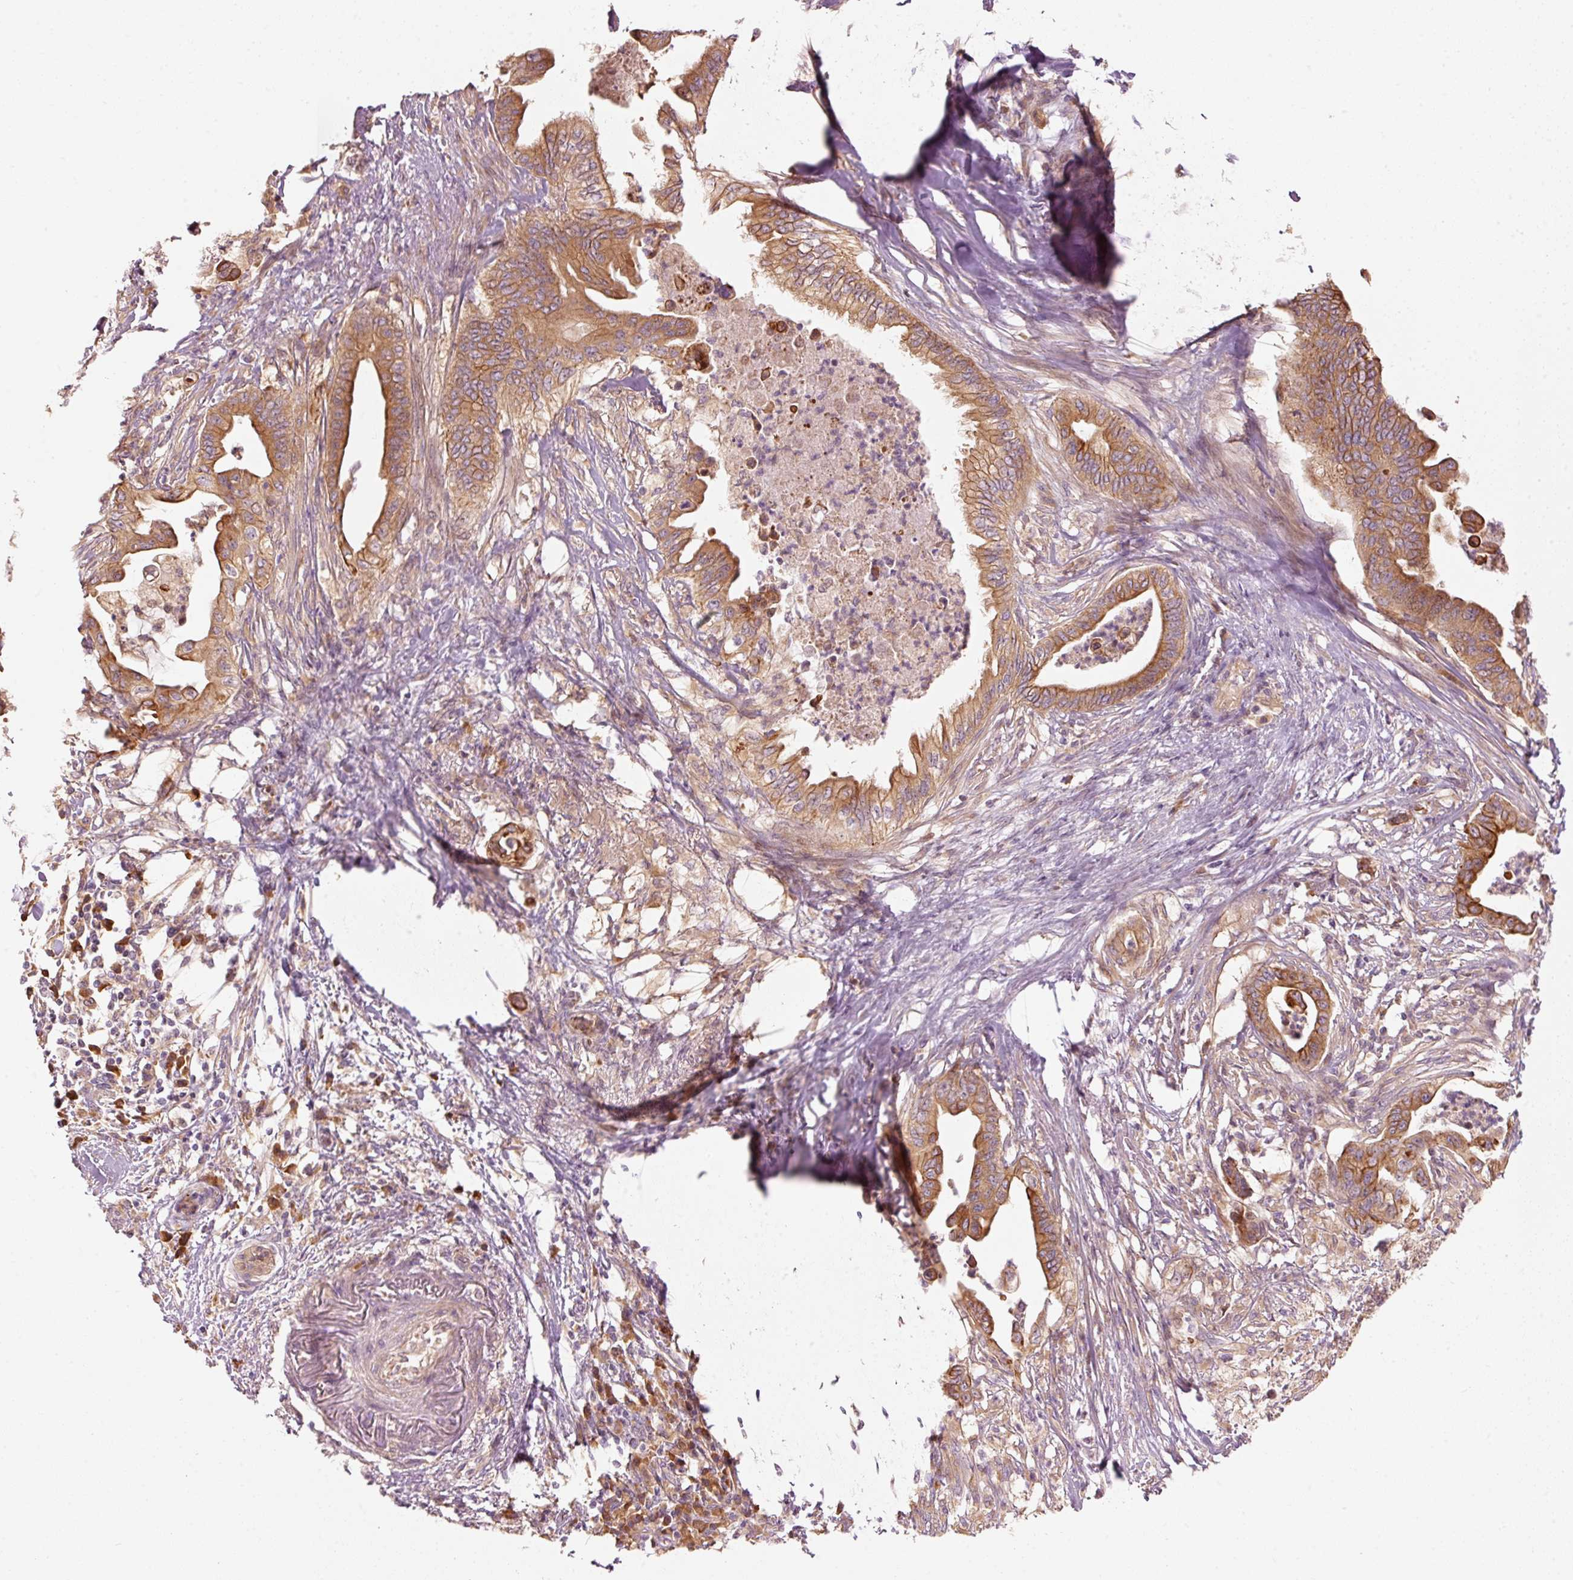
{"staining": {"intensity": "strong", "quantity": ">75%", "location": "cytoplasmic/membranous"}, "tissue": "pancreatic cancer", "cell_type": "Tumor cells", "image_type": "cancer", "snomed": [{"axis": "morphology", "description": "Adenocarcinoma, NOS"}, {"axis": "topography", "description": "Pancreas"}], "caption": "The immunohistochemical stain shows strong cytoplasmic/membranous positivity in tumor cells of pancreatic cancer (adenocarcinoma) tissue.", "gene": "MAP10", "patient": {"sex": "male", "age": 58}}